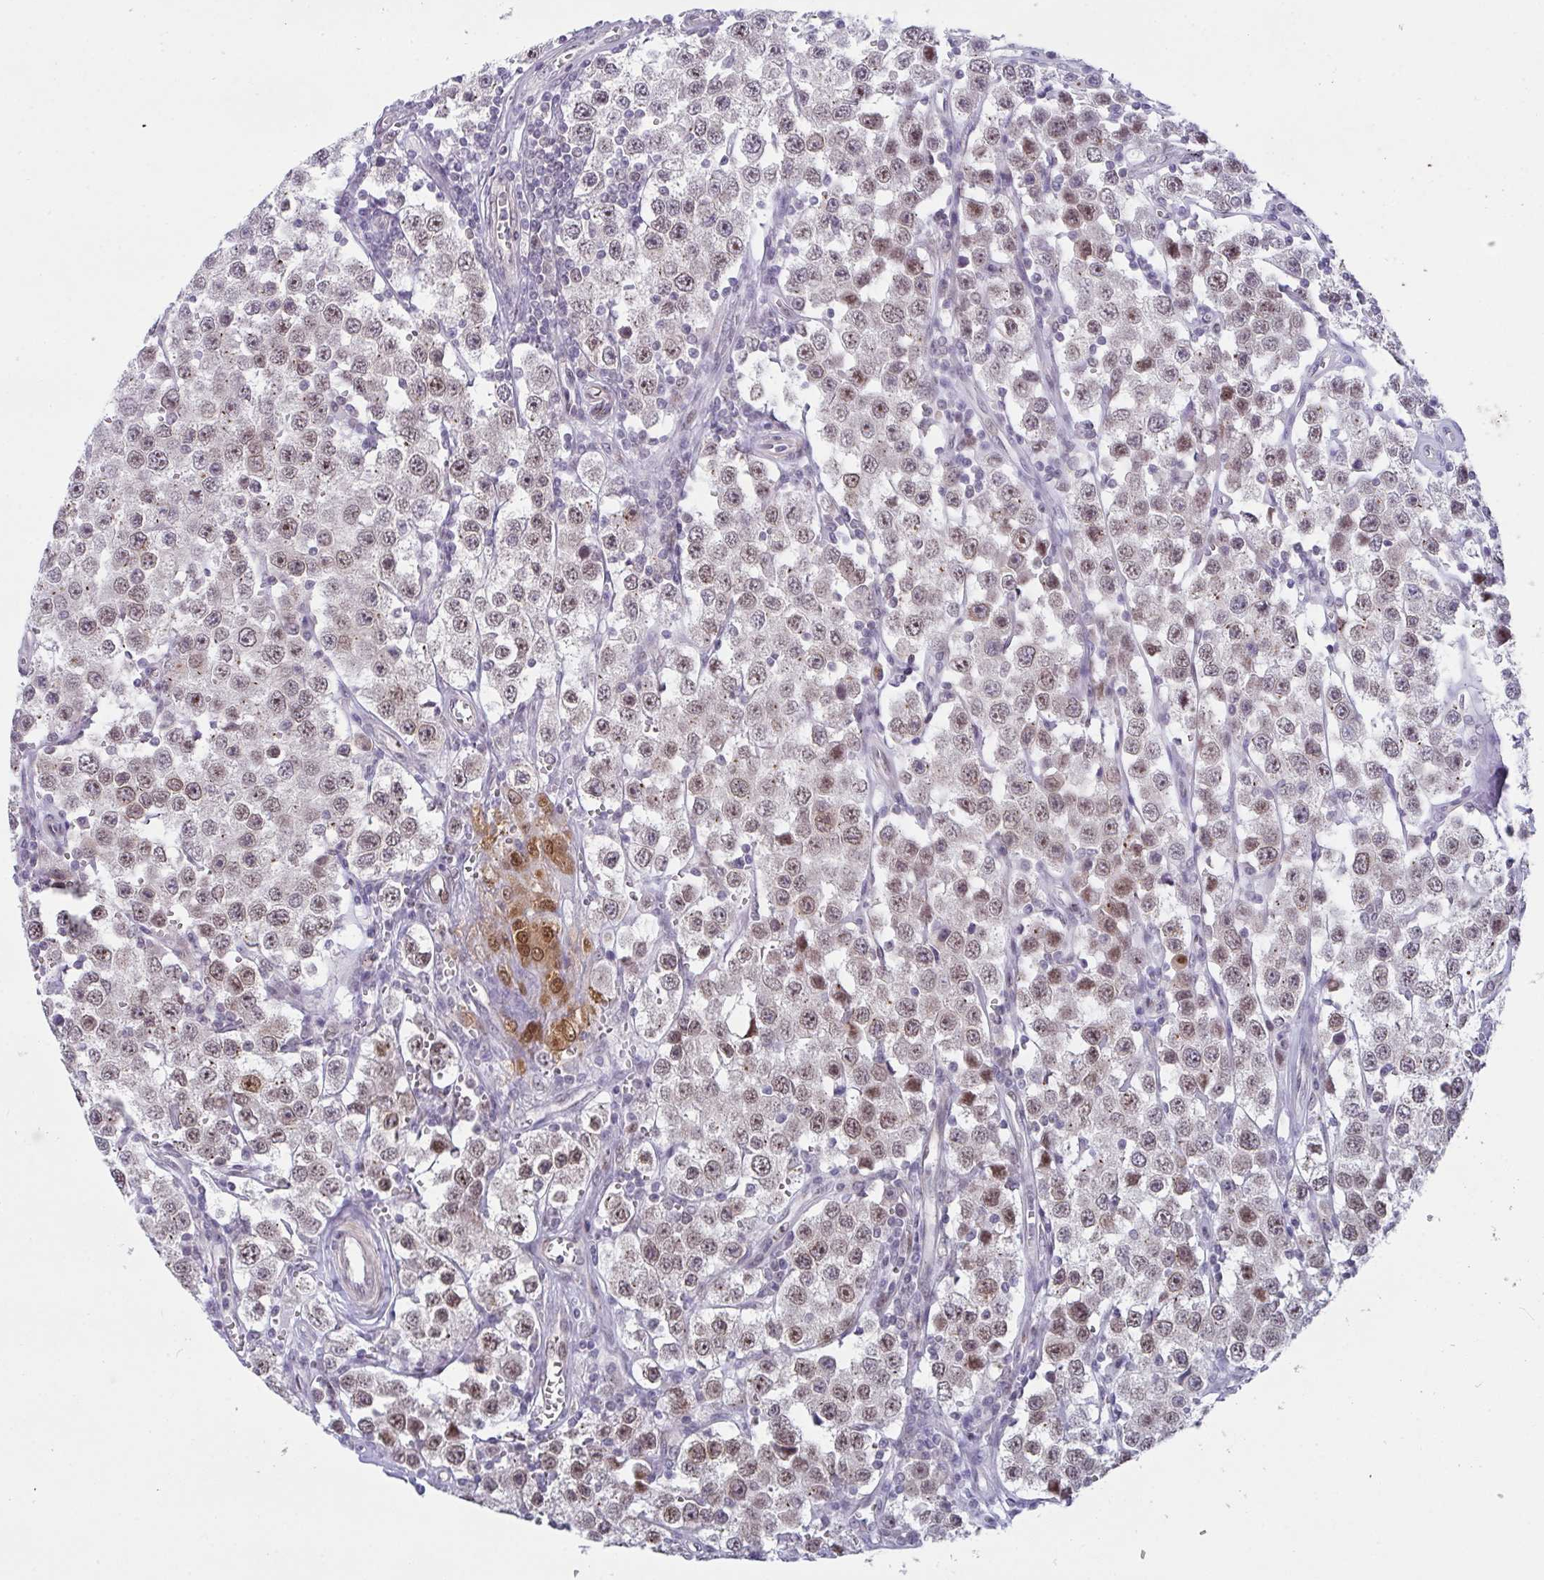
{"staining": {"intensity": "moderate", "quantity": ">75%", "location": "nuclear"}, "tissue": "testis cancer", "cell_type": "Tumor cells", "image_type": "cancer", "snomed": [{"axis": "morphology", "description": "Seminoma, NOS"}, {"axis": "topography", "description": "Testis"}], "caption": "An IHC micrograph of neoplastic tissue is shown. Protein staining in brown labels moderate nuclear positivity in testis seminoma within tumor cells. (DAB = brown stain, brightfield microscopy at high magnification).", "gene": "RBM18", "patient": {"sex": "male", "age": 34}}